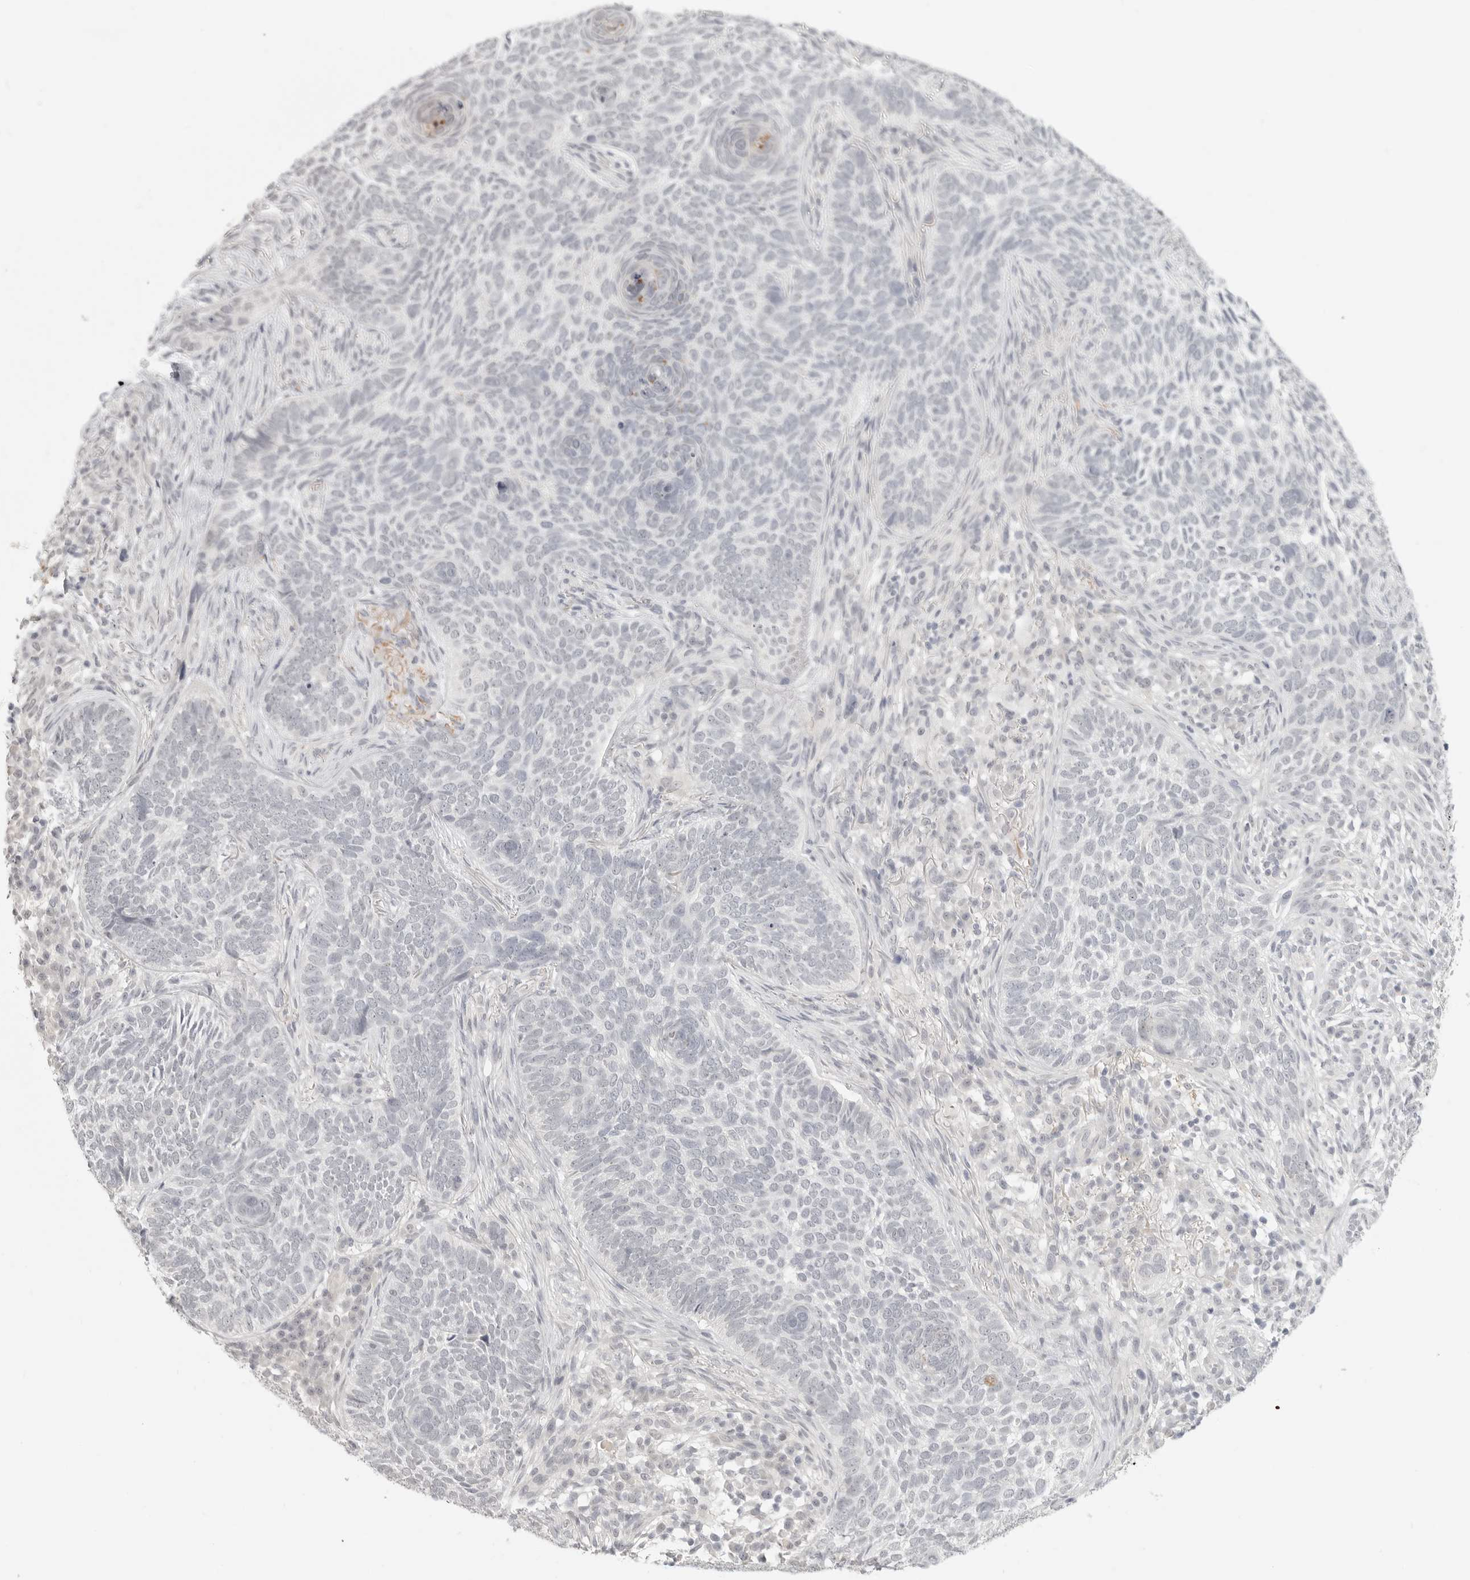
{"staining": {"intensity": "negative", "quantity": "none", "location": "none"}, "tissue": "skin cancer", "cell_type": "Tumor cells", "image_type": "cancer", "snomed": [{"axis": "morphology", "description": "Basal cell carcinoma"}, {"axis": "topography", "description": "Skin"}], "caption": "This is an immunohistochemistry (IHC) photomicrograph of human skin cancer. There is no positivity in tumor cells.", "gene": "KLK11", "patient": {"sex": "female", "age": 64}}